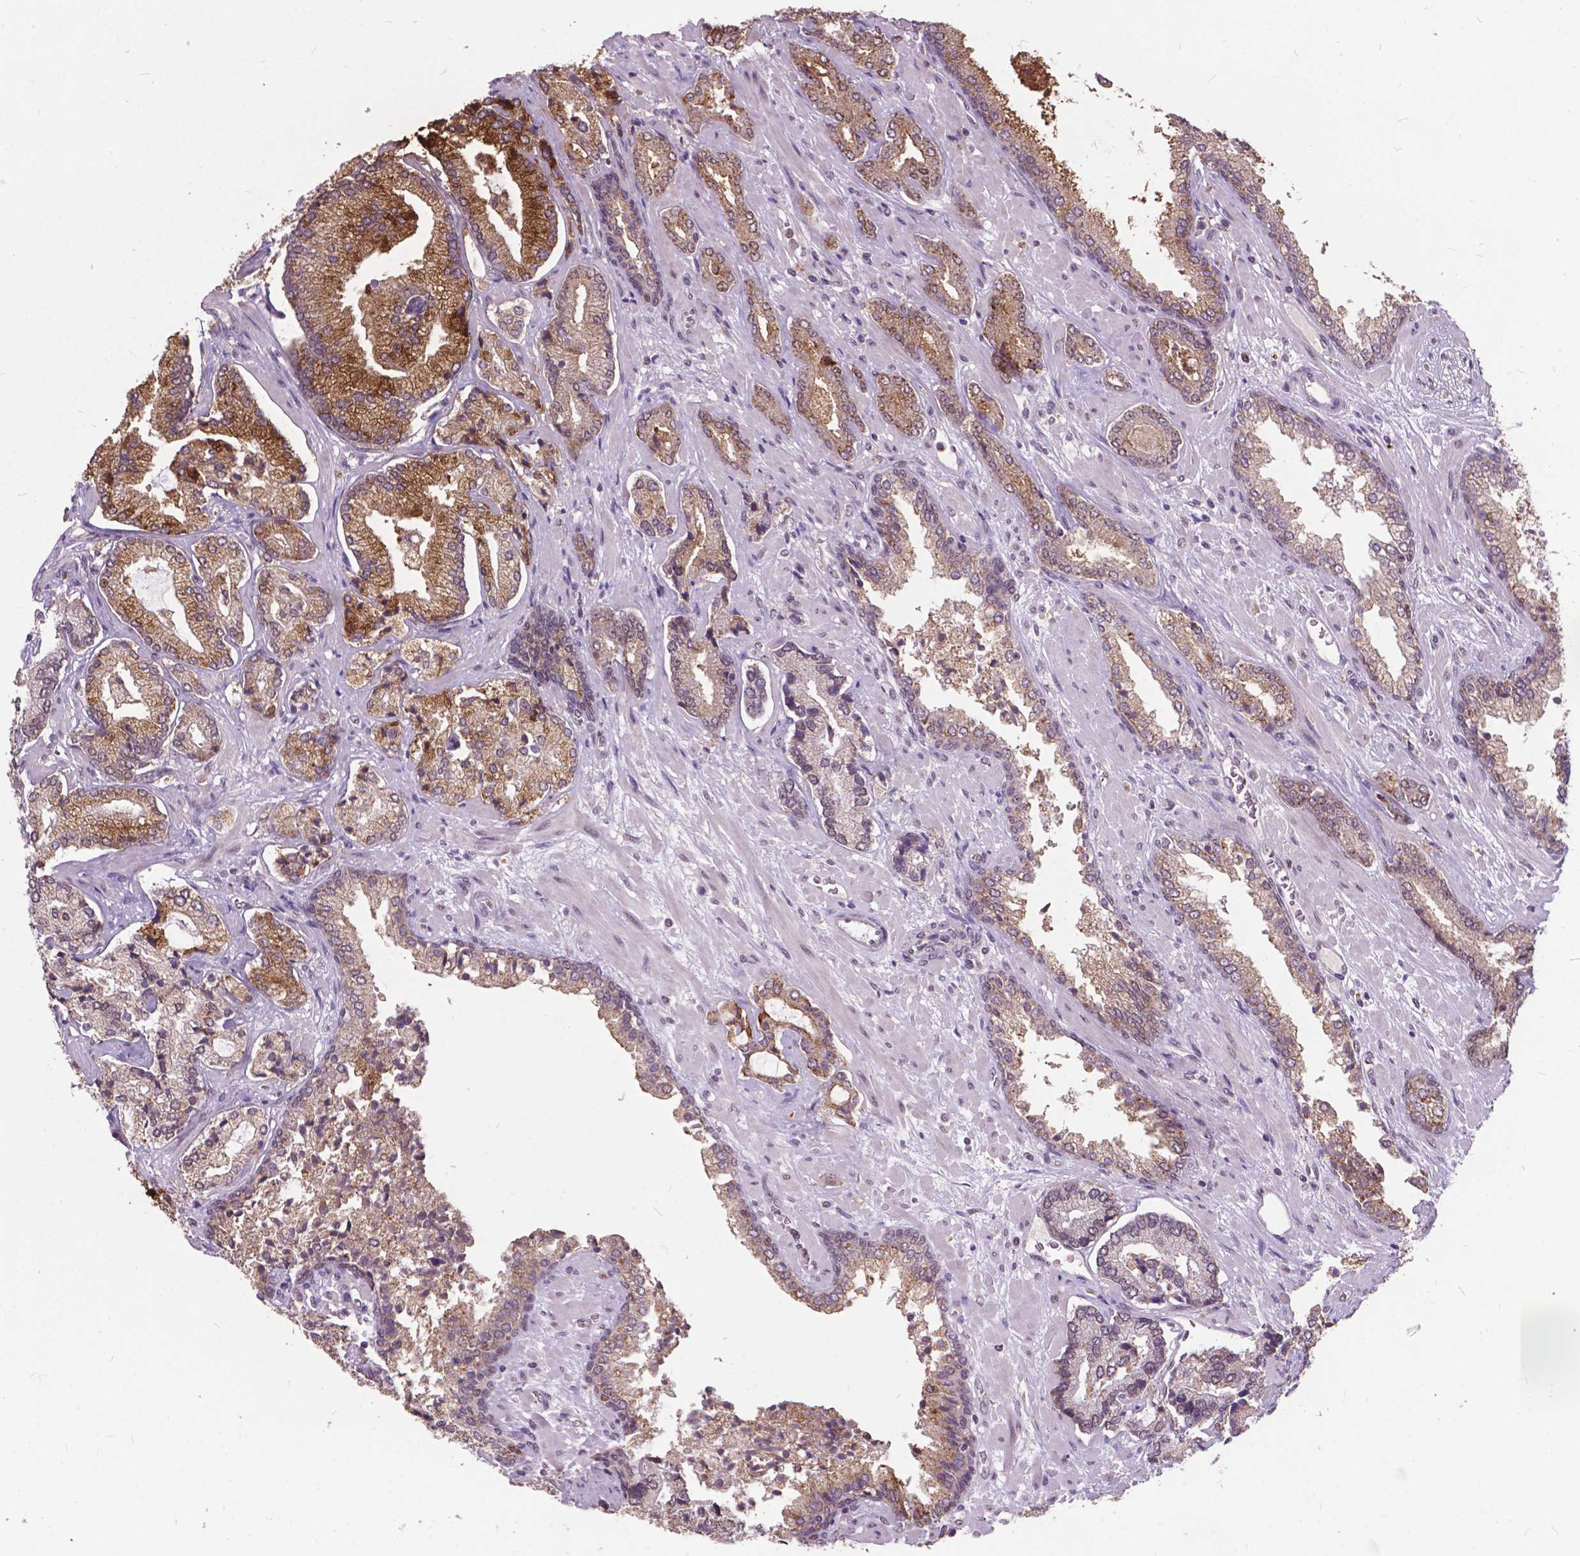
{"staining": {"intensity": "moderate", "quantity": ">75%", "location": "cytoplasmic/membranous,nuclear"}, "tissue": "prostate cancer", "cell_type": "Tumor cells", "image_type": "cancer", "snomed": [{"axis": "morphology", "description": "Adenocarcinoma, Low grade"}, {"axis": "topography", "description": "Prostate"}], "caption": "Prostate cancer (low-grade adenocarcinoma) was stained to show a protein in brown. There is medium levels of moderate cytoplasmic/membranous and nuclear positivity in about >75% of tumor cells.", "gene": "MSH2", "patient": {"sex": "male", "age": 61}}